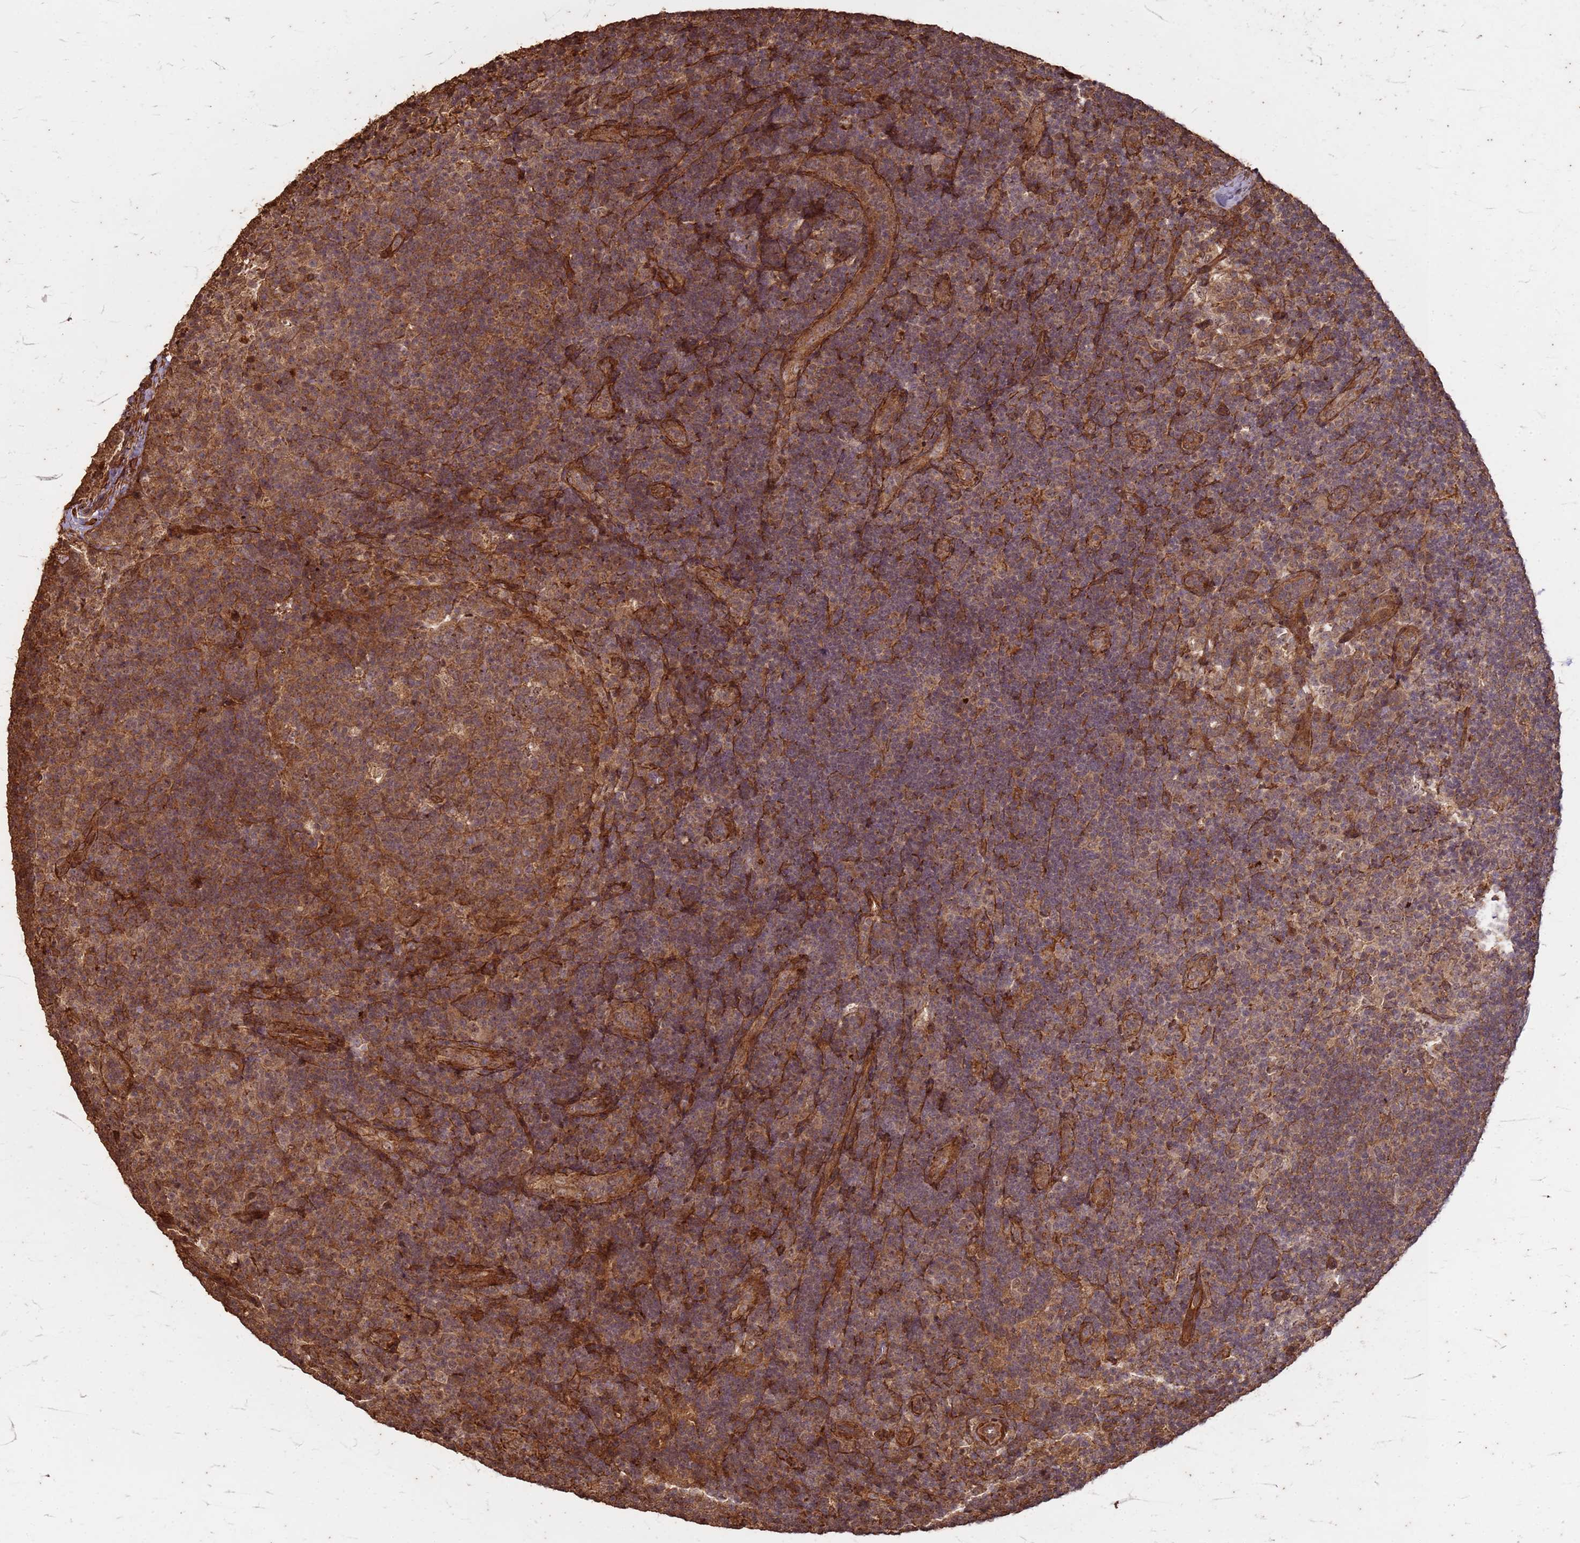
{"staining": {"intensity": "weak", "quantity": "<25%", "location": "cytoplasmic/membranous"}, "tissue": "lymph node", "cell_type": "Germinal center cells", "image_type": "normal", "snomed": [{"axis": "morphology", "description": "Normal tissue, NOS"}, {"axis": "topography", "description": "Lymph node"}], "caption": "Immunohistochemistry image of normal lymph node: lymph node stained with DAB shows no significant protein expression in germinal center cells.", "gene": "KIF26A", "patient": {"sex": "female", "age": 31}}